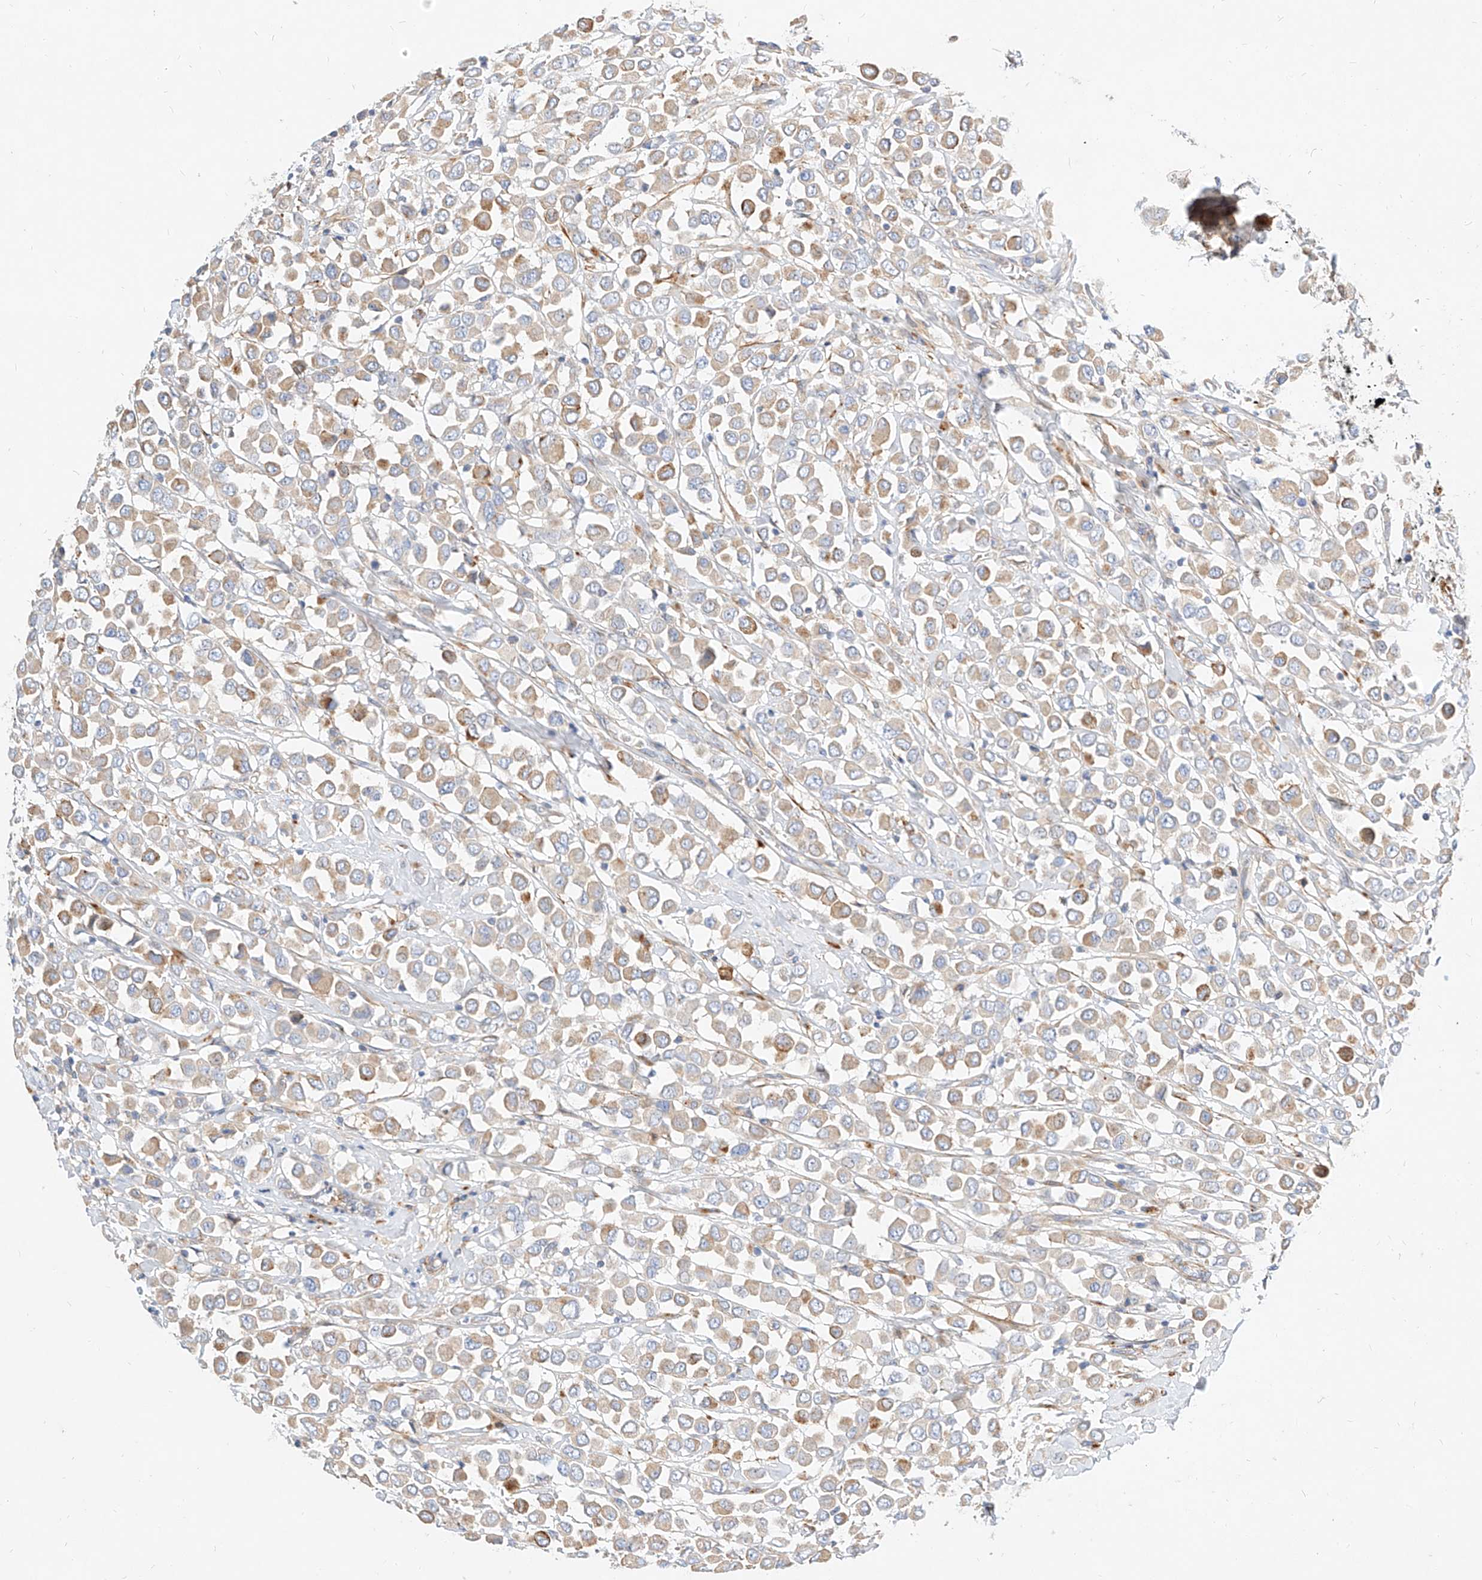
{"staining": {"intensity": "moderate", "quantity": "25%-75%", "location": "cytoplasmic/membranous"}, "tissue": "breast cancer", "cell_type": "Tumor cells", "image_type": "cancer", "snomed": [{"axis": "morphology", "description": "Duct carcinoma"}, {"axis": "topography", "description": "Breast"}], "caption": "Protein staining by immunohistochemistry (IHC) demonstrates moderate cytoplasmic/membranous expression in approximately 25%-75% of tumor cells in infiltrating ductal carcinoma (breast).", "gene": "KCNH5", "patient": {"sex": "female", "age": 61}}